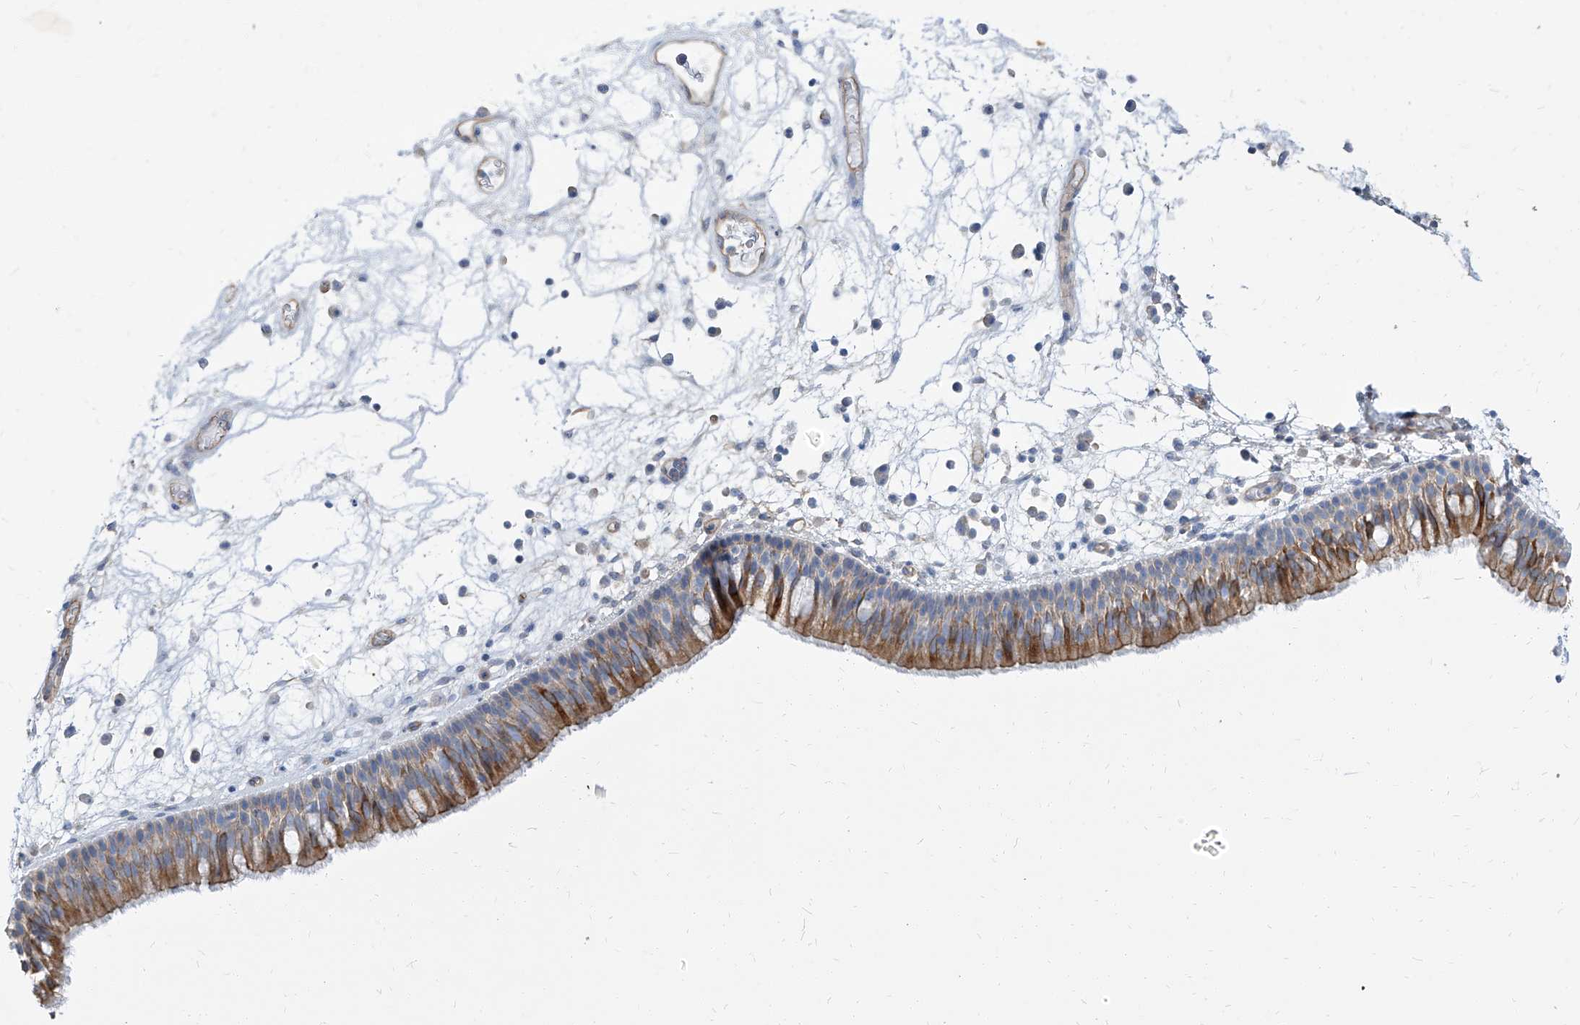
{"staining": {"intensity": "strong", "quantity": "25%-75%", "location": "cytoplasmic/membranous"}, "tissue": "nasopharynx", "cell_type": "Respiratory epithelial cells", "image_type": "normal", "snomed": [{"axis": "morphology", "description": "Normal tissue, NOS"}, {"axis": "morphology", "description": "Inflammation, NOS"}, {"axis": "morphology", "description": "Malignant melanoma, Metastatic site"}, {"axis": "topography", "description": "Nasopharynx"}], "caption": "A histopathology image of human nasopharynx stained for a protein demonstrates strong cytoplasmic/membranous brown staining in respiratory epithelial cells.", "gene": "TXLNB", "patient": {"sex": "male", "age": 70}}